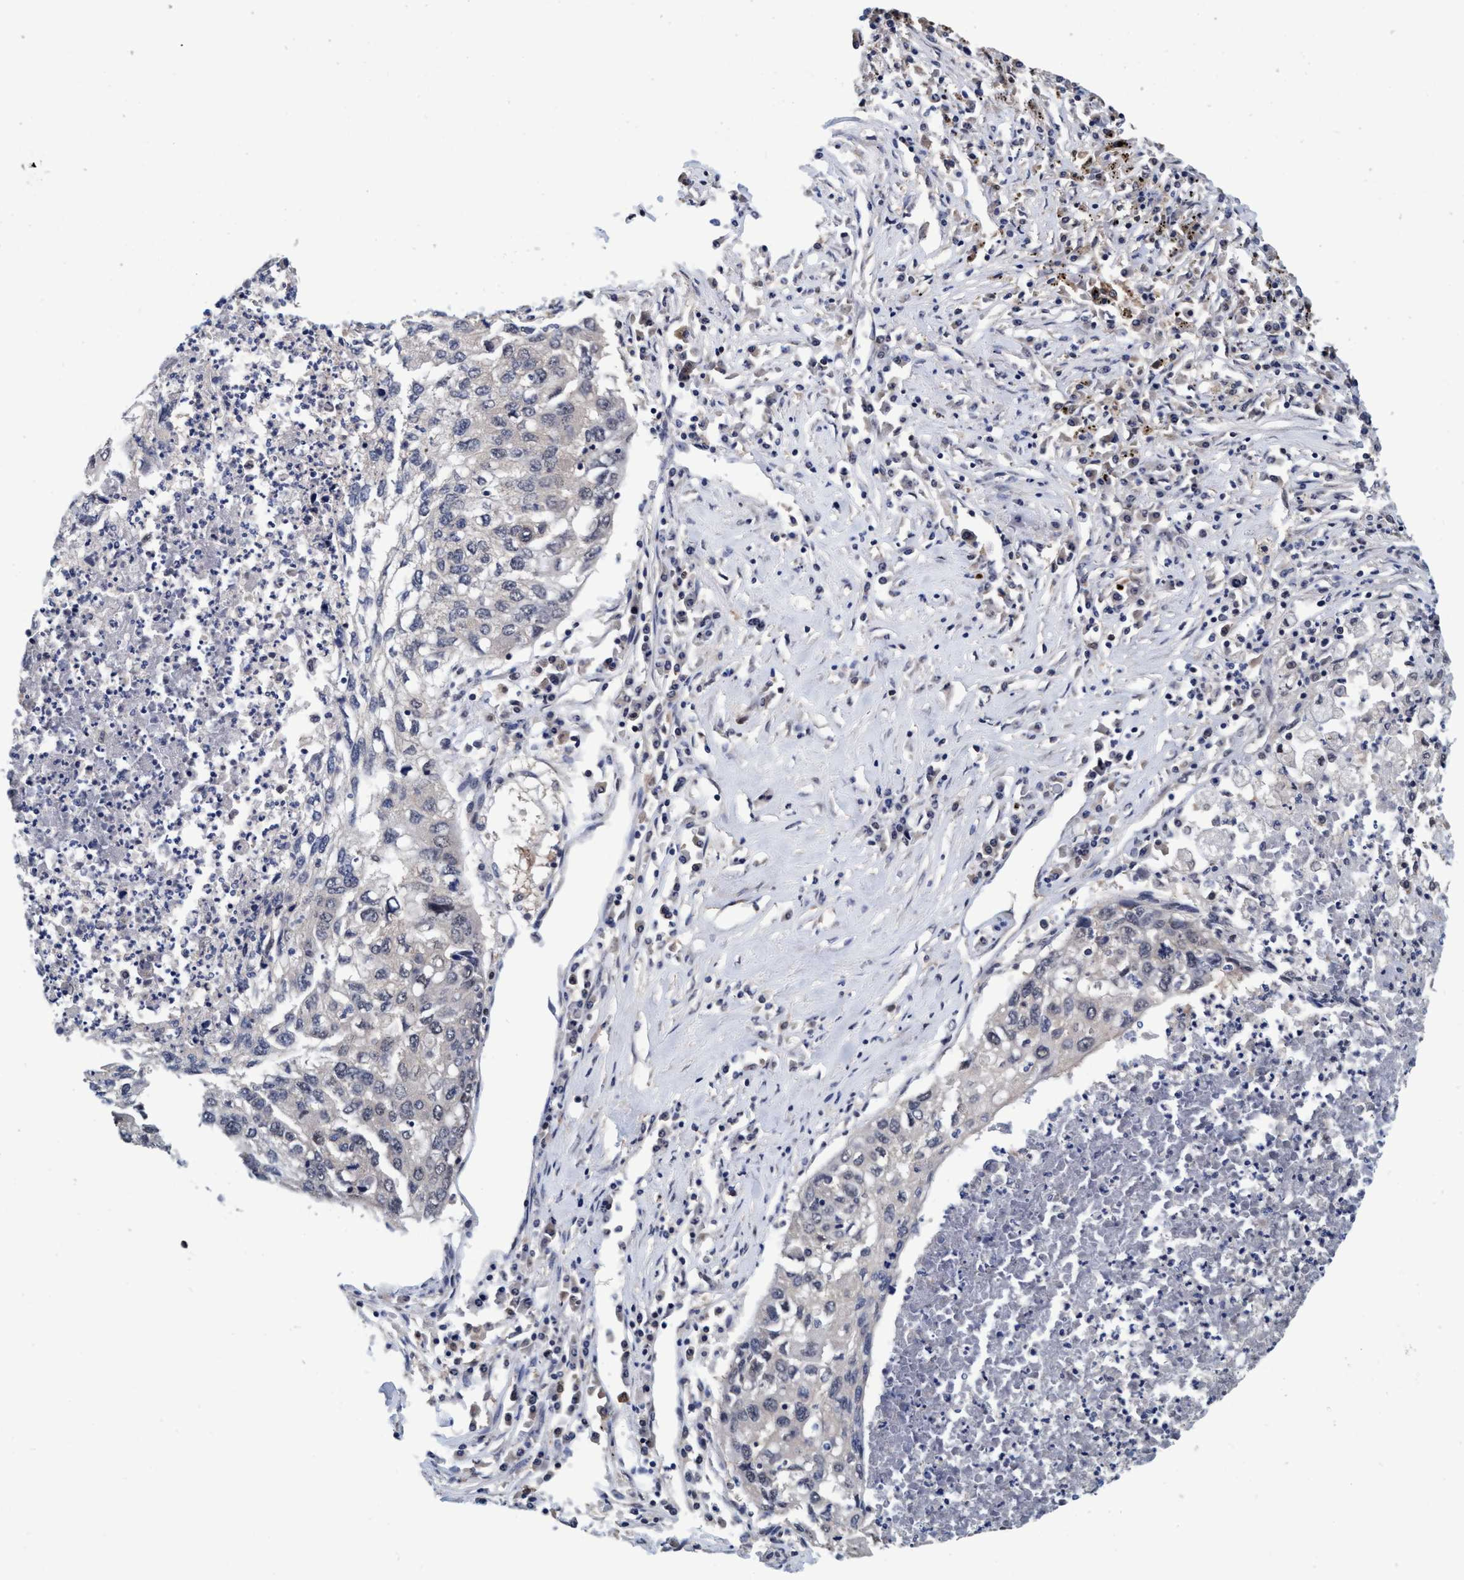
{"staining": {"intensity": "negative", "quantity": "none", "location": "none"}, "tissue": "lung cancer", "cell_type": "Tumor cells", "image_type": "cancer", "snomed": [{"axis": "morphology", "description": "Squamous cell carcinoma, NOS"}, {"axis": "topography", "description": "Lung"}], "caption": "Tumor cells show no significant positivity in lung cancer (squamous cell carcinoma).", "gene": "PSMD12", "patient": {"sex": "female", "age": 63}}